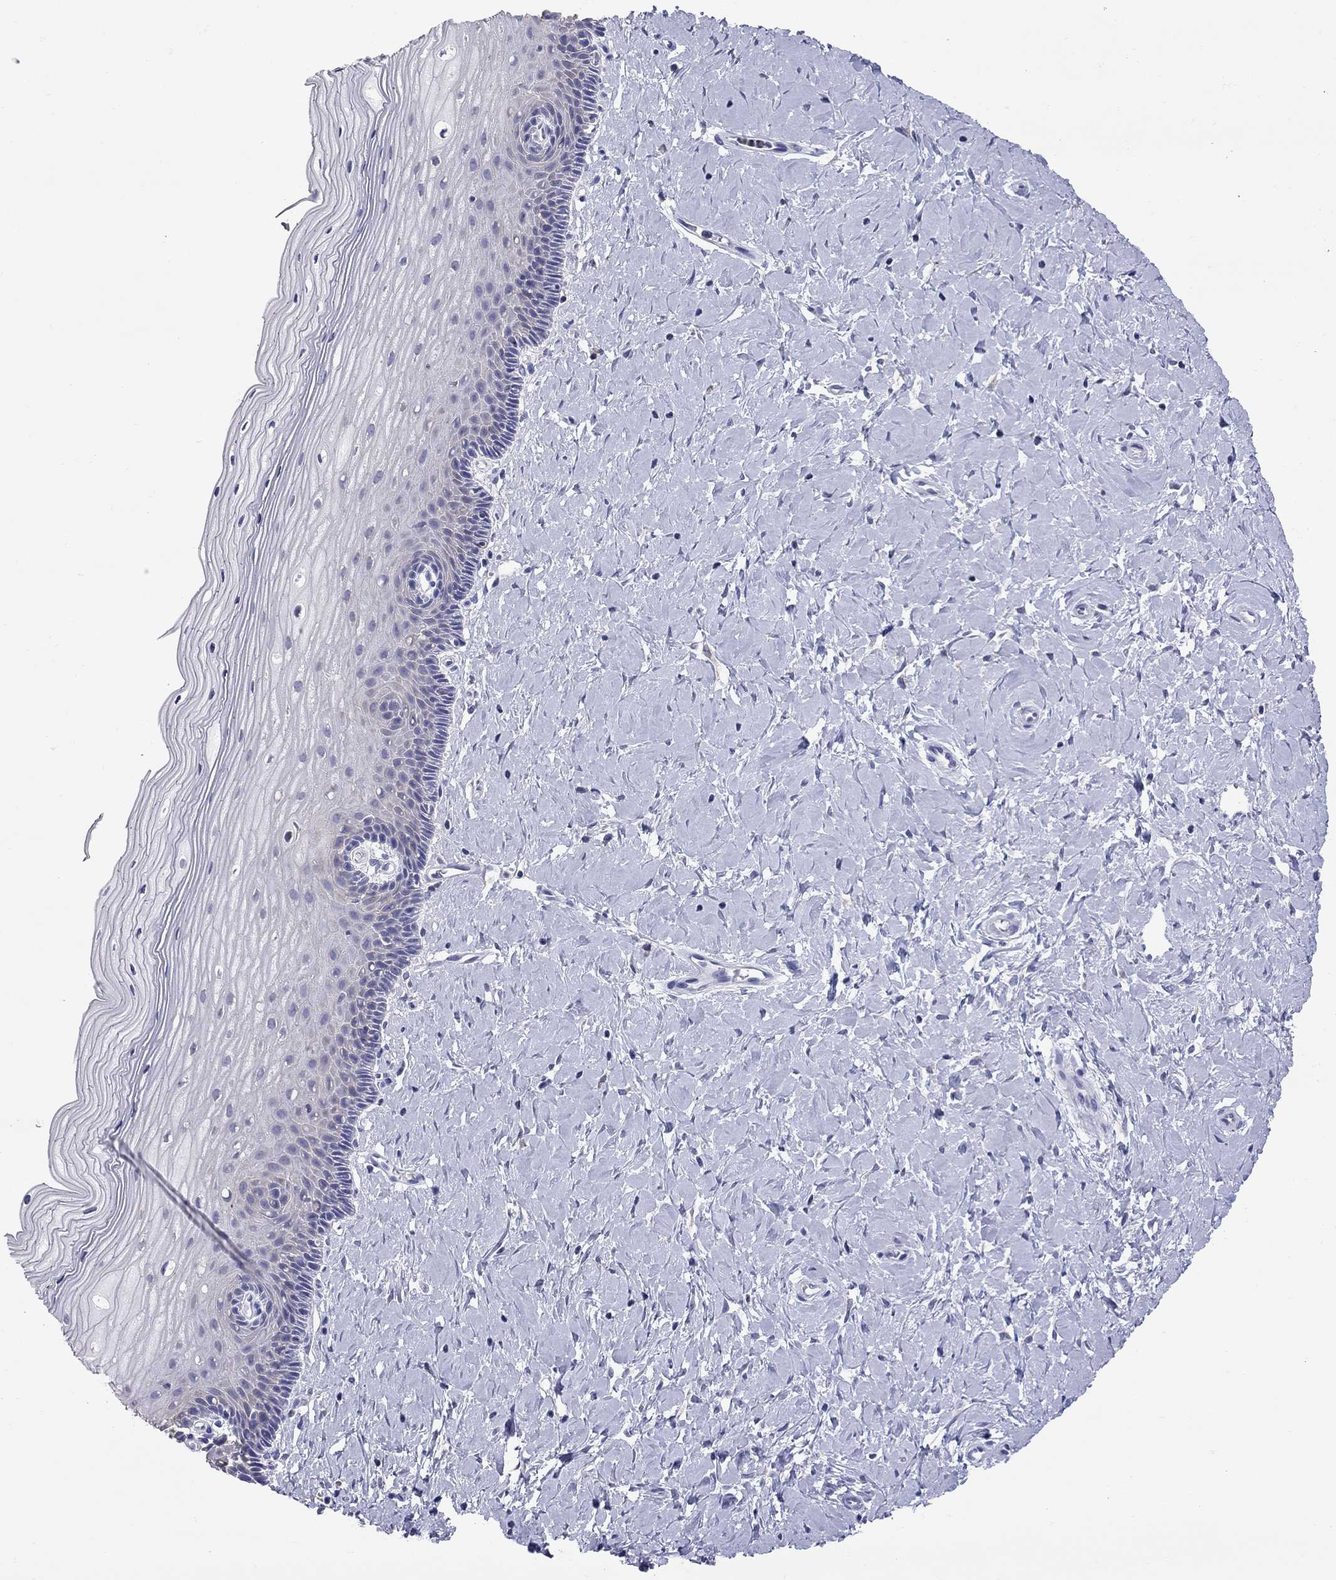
{"staining": {"intensity": "moderate", "quantity": "<25%", "location": "cytoplasmic/membranous"}, "tissue": "cervix", "cell_type": "Glandular cells", "image_type": "normal", "snomed": [{"axis": "morphology", "description": "Normal tissue, NOS"}, {"axis": "topography", "description": "Cervix"}], "caption": "Glandular cells reveal moderate cytoplasmic/membranous positivity in about <25% of cells in benign cervix.", "gene": "SLC46A2", "patient": {"sex": "female", "age": 37}}